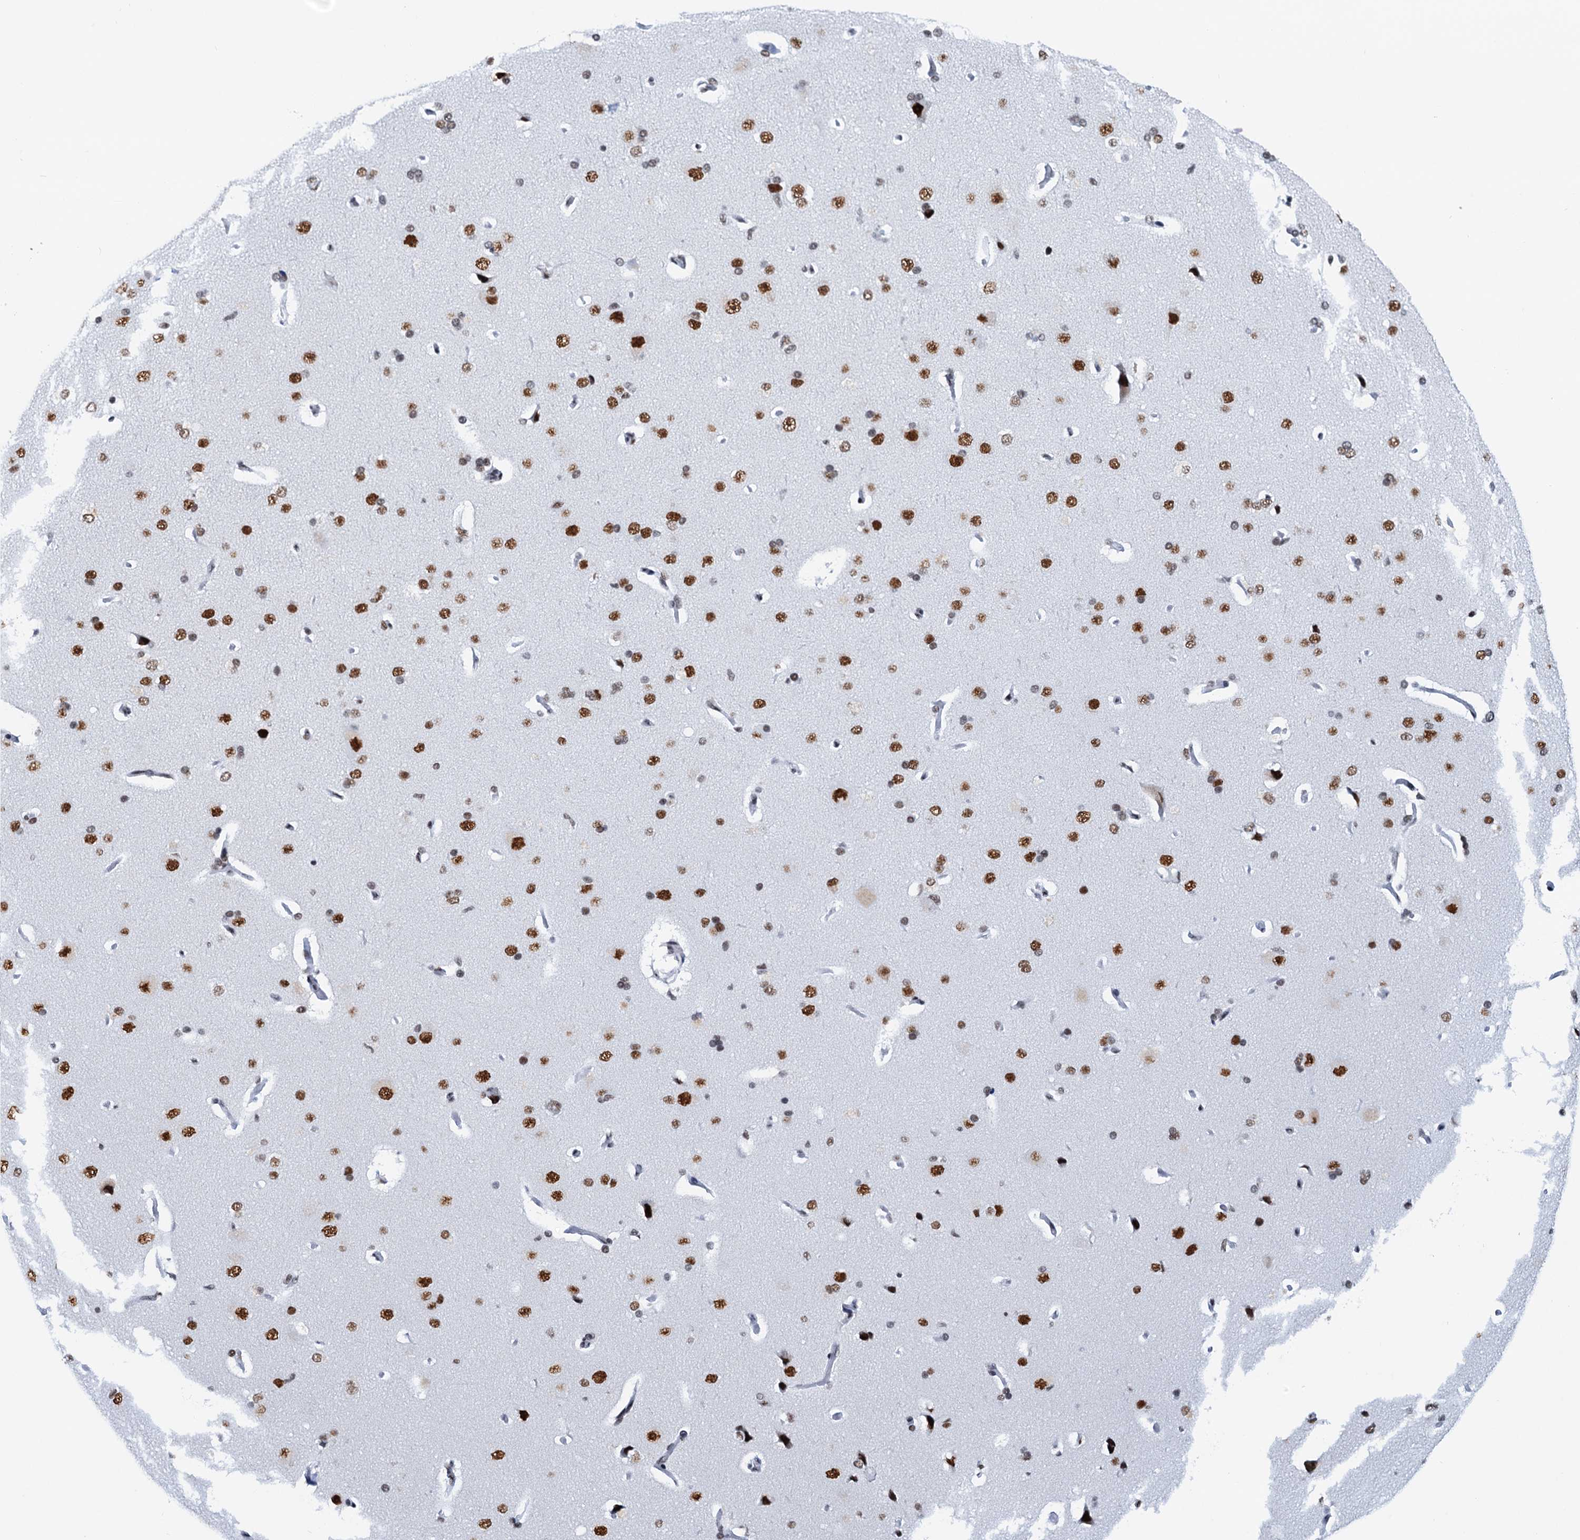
{"staining": {"intensity": "strong", "quantity": ">75%", "location": "nuclear"}, "tissue": "cerebral cortex", "cell_type": "Endothelial cells", "image_type": "normal", "snomed": [{"axis": "morphology", "description": "Normal tissue, NOS"}, {"axis": "topography", "description": "Cerebral cortex"}], "caption": "Brown immunohistochemical staining in normal human cerebral cortex exhibits strong nuclear expression in approximately >75% of endothelial cells. The staining was performed using DAB to visualize the protein expression in brown, while the nuclei were stained in blue with hematoxylin (Magnification: 20x).", "gene": "SLTM", "patient": {"sex": "male", "age": 62}}